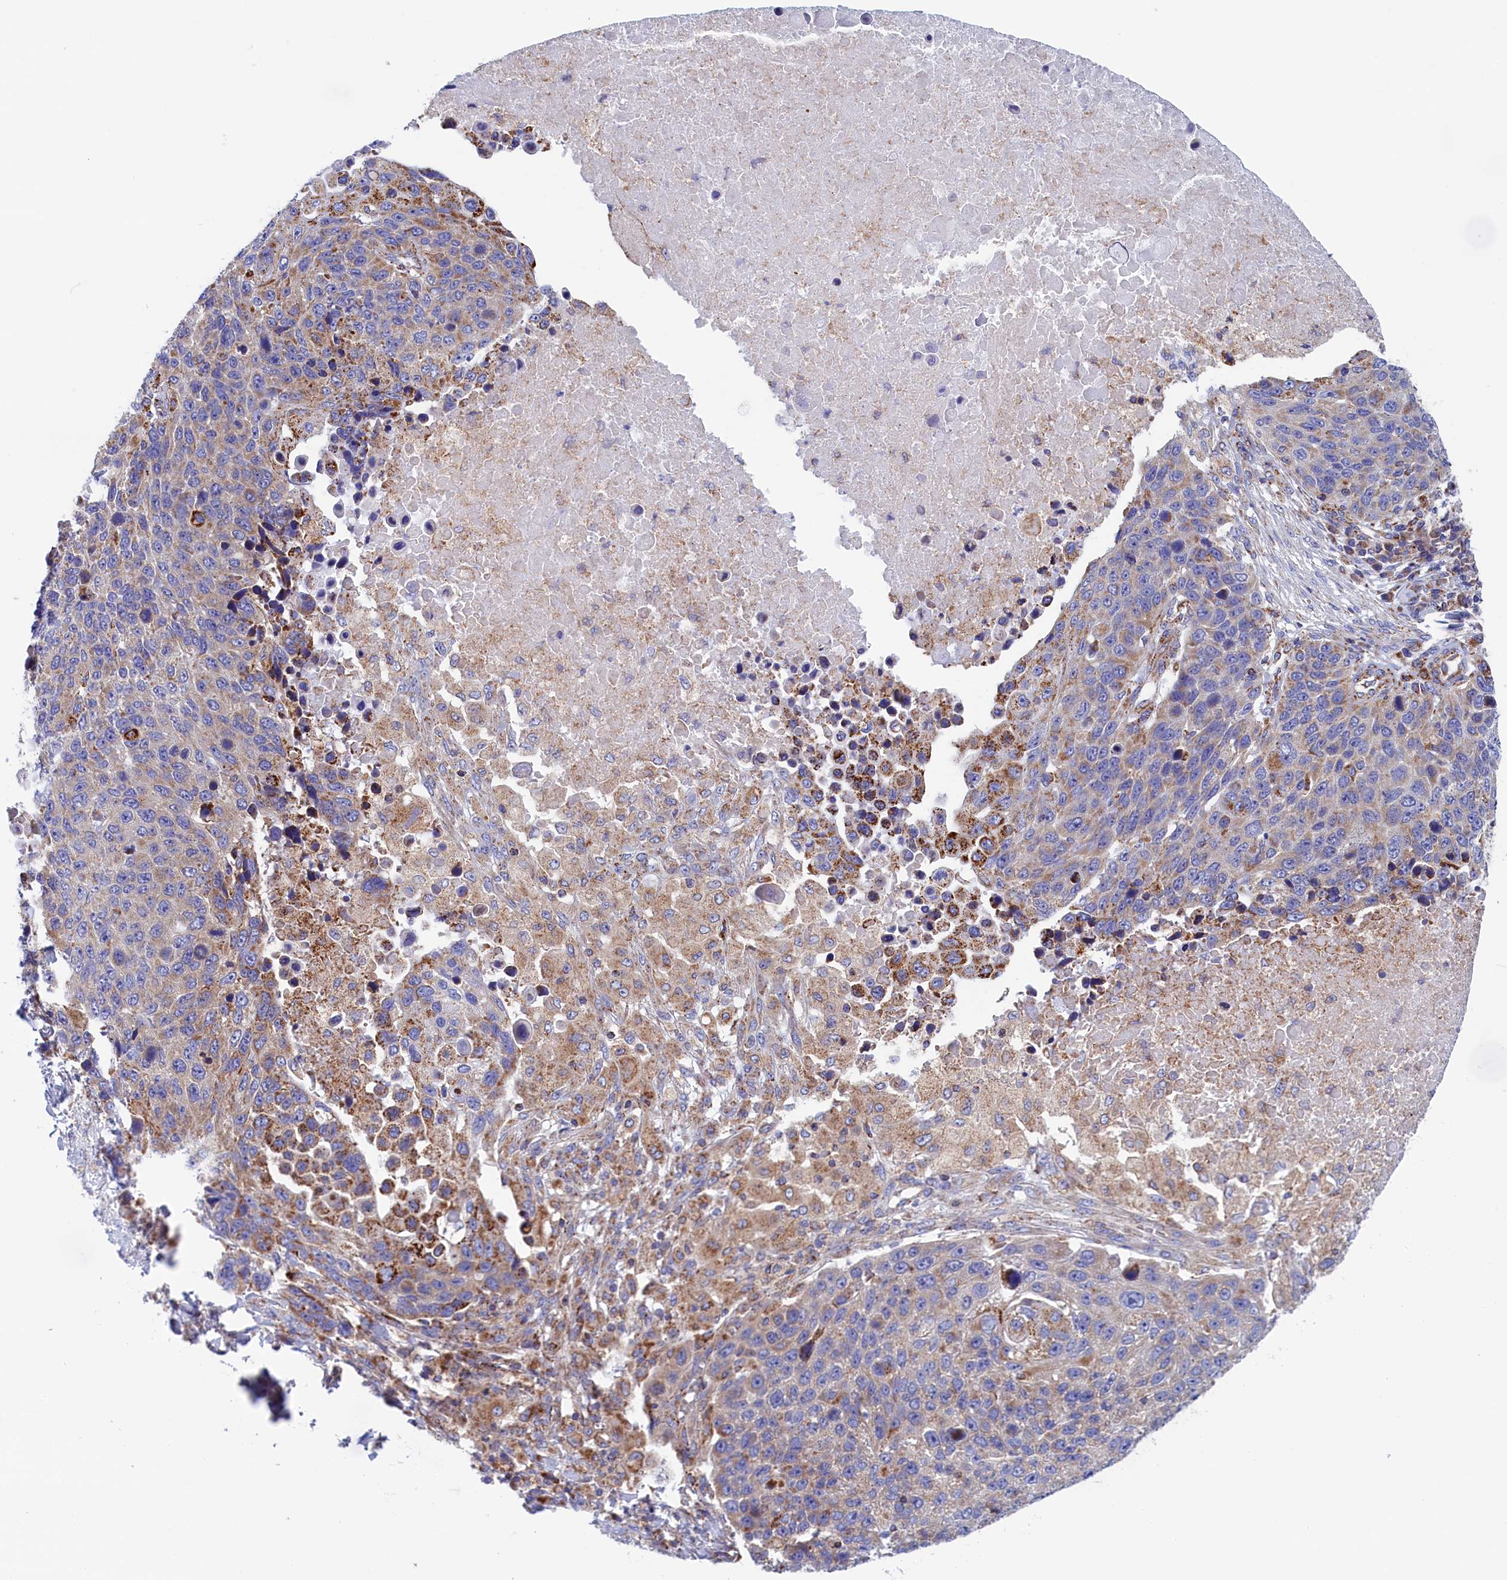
{"staining": {"intensity": "strong", "quantity": "<25%", "location": "cytoplasmic/membranous"}, "tissue": "lung cancer", "cell_type": "Tumor cells", "image_type": "cancer", "snomed": [{"axis": "morphology", "description": "Normal tissue, NOS"}, {"axis": "morphology", "description": "Squamous cell carcinoma, NOS"}, {"axis": "topography", "description": "Lymph node"}, {"axis": "topography", "description": "Lung"}], "caption": "An image of lung cancer stained for a protein reveals strong cytoplasmic/membranous brown staining in tumor cells.", "gene": "WDR83", "patient": {"sex": "male", "age": 66}}